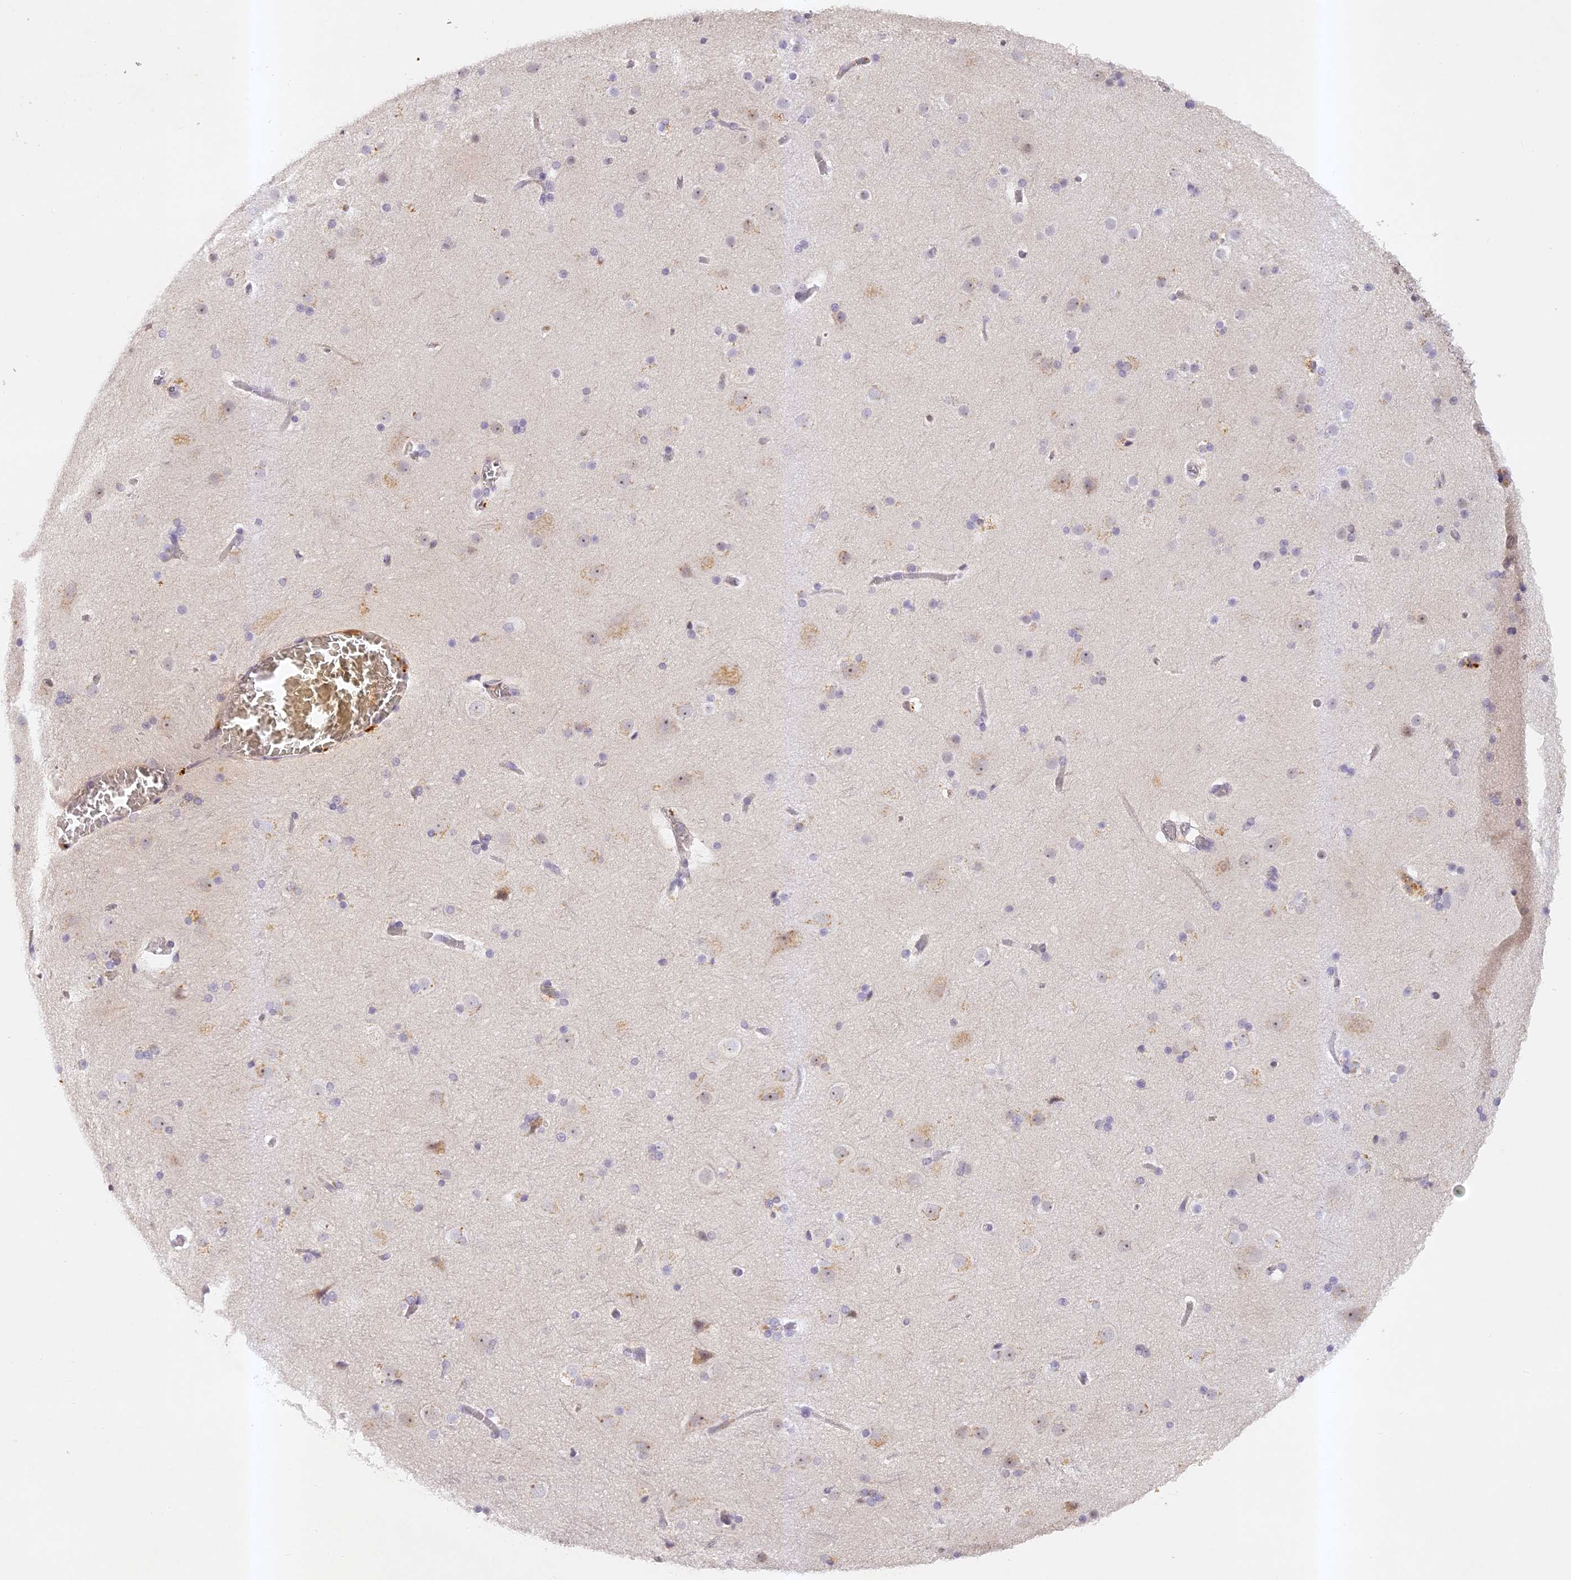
{"staining": {"intensity": "negative", "quantity": "none", "location": "none"}, "tissue": "cerebral cortex", "cell_type": "Endothelial cells", "image_type": "normal", "snomed": [{"axis": "morphology", "description": "Normal tissue, NOS"}, {"axis": "topography", "description": "Cerebral cortex"}], "caption": "DAB (3,3'-diaminobenzidine) immunohistochemical staining of unremarkable human cerebral cortex displays no significant staining in endothelial cells. Brightfield microscopy of immunohistochemistry (IHC) stained with DAB (3,3'-diaminobenzidine) (brown) and hematoxylin (blue), captured at high magnification.", "gene": "ELL3", "patient": {"sex": "male", "age": 57}}